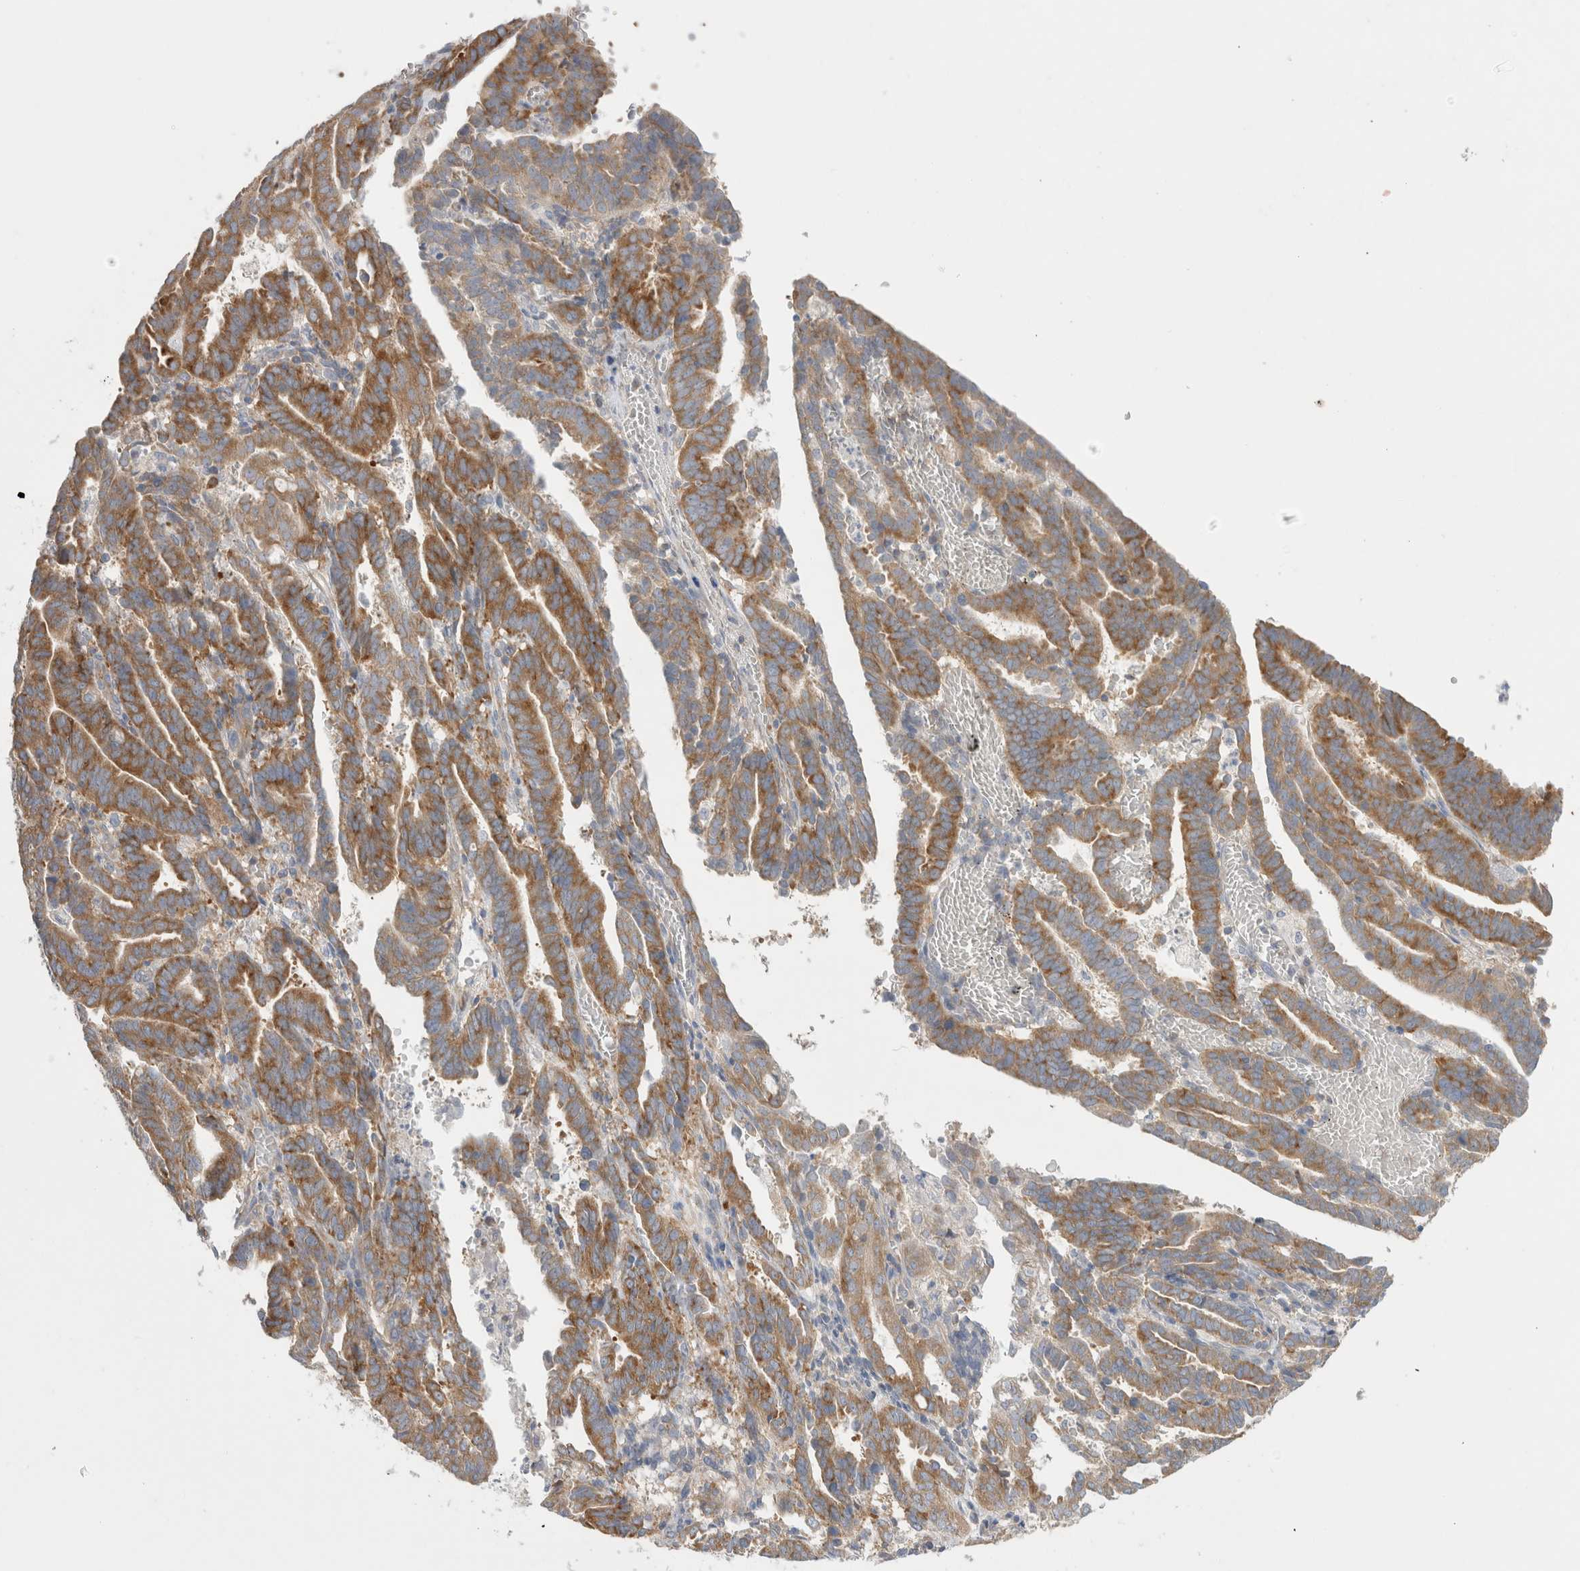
{"staining": {"intensity": "moderate", "quantity": ">75%", "location": "cytoplasmic/membranous"}, "tissue": "endometrial cancer", "cell_type": "Tumor cells", "image_type": "cancer", "snomed": [{"axis": "morphology", "description": "Adenocarcinoma, NOS"}, {"axis": "topography", "description": "Uterus"}], "caption": "DAB (3,3'-diaminobenzidine) immunohistochemical staining of human endometrial cancer demonstrates moderate cytoplasmic/membranous protein staining in about >75% of tumor cells.", "gene": "ZNF23", "patient": {"sex": "female", "age": 83}}